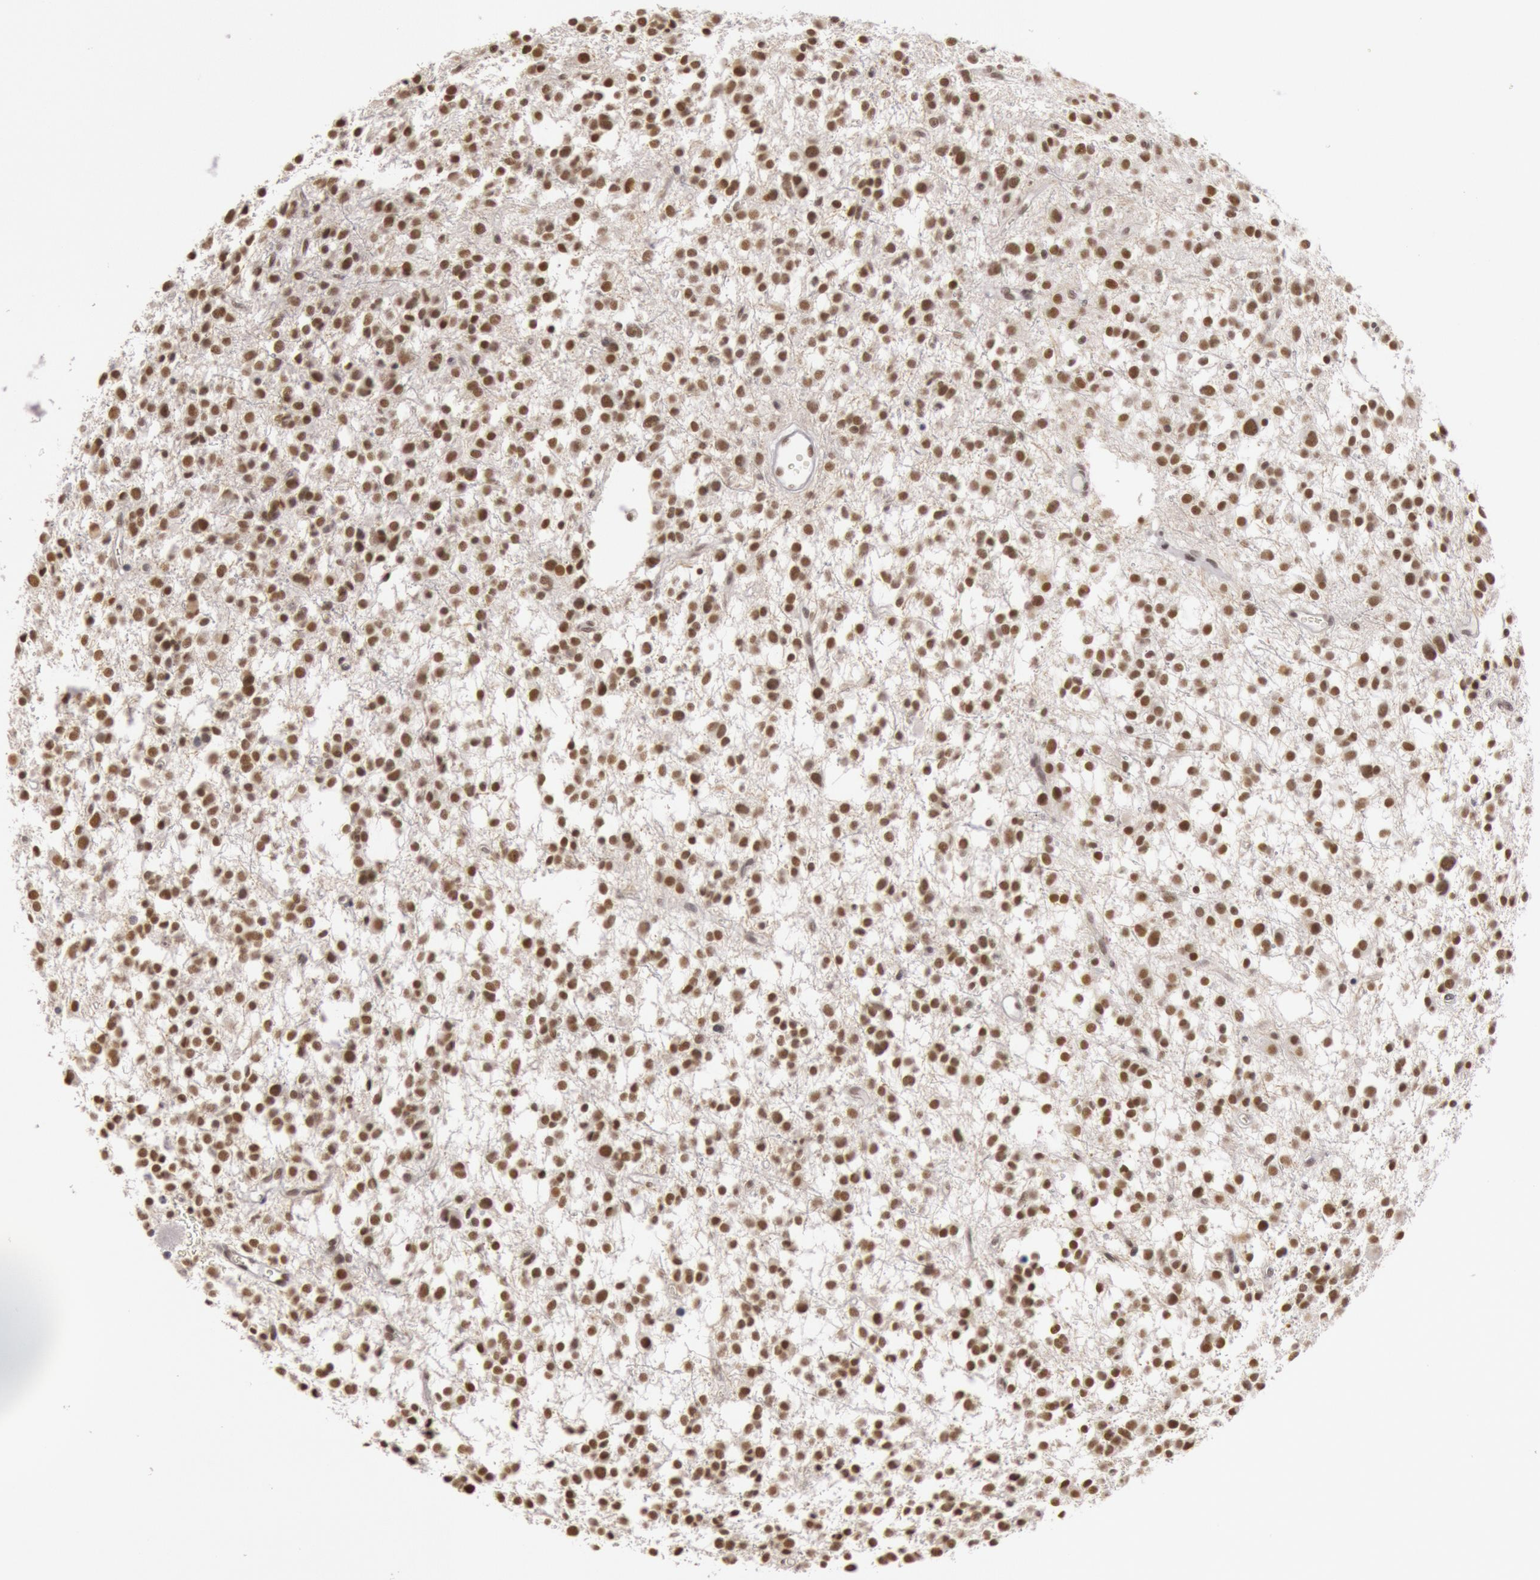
{"staining": {"intensity": "strong", "quantity": ">75%", "location": "nuclear"}, "tissue": "glioma", "cell_type": "Tumor cells", "image_type": "cancer", "snomed": [{"axis": "morphology", "description": "Glioma, malignant, Low grade"}, {"axis": "topography", "description": "Brain"}], "caption": "Immunohistochemical staining of malignant glioma (low-grade) reveals strong nuclear protein positivity in about >75% of tumor cells.", "gene": "ESS2", "patient": {"sex": "female", "age": 36}}